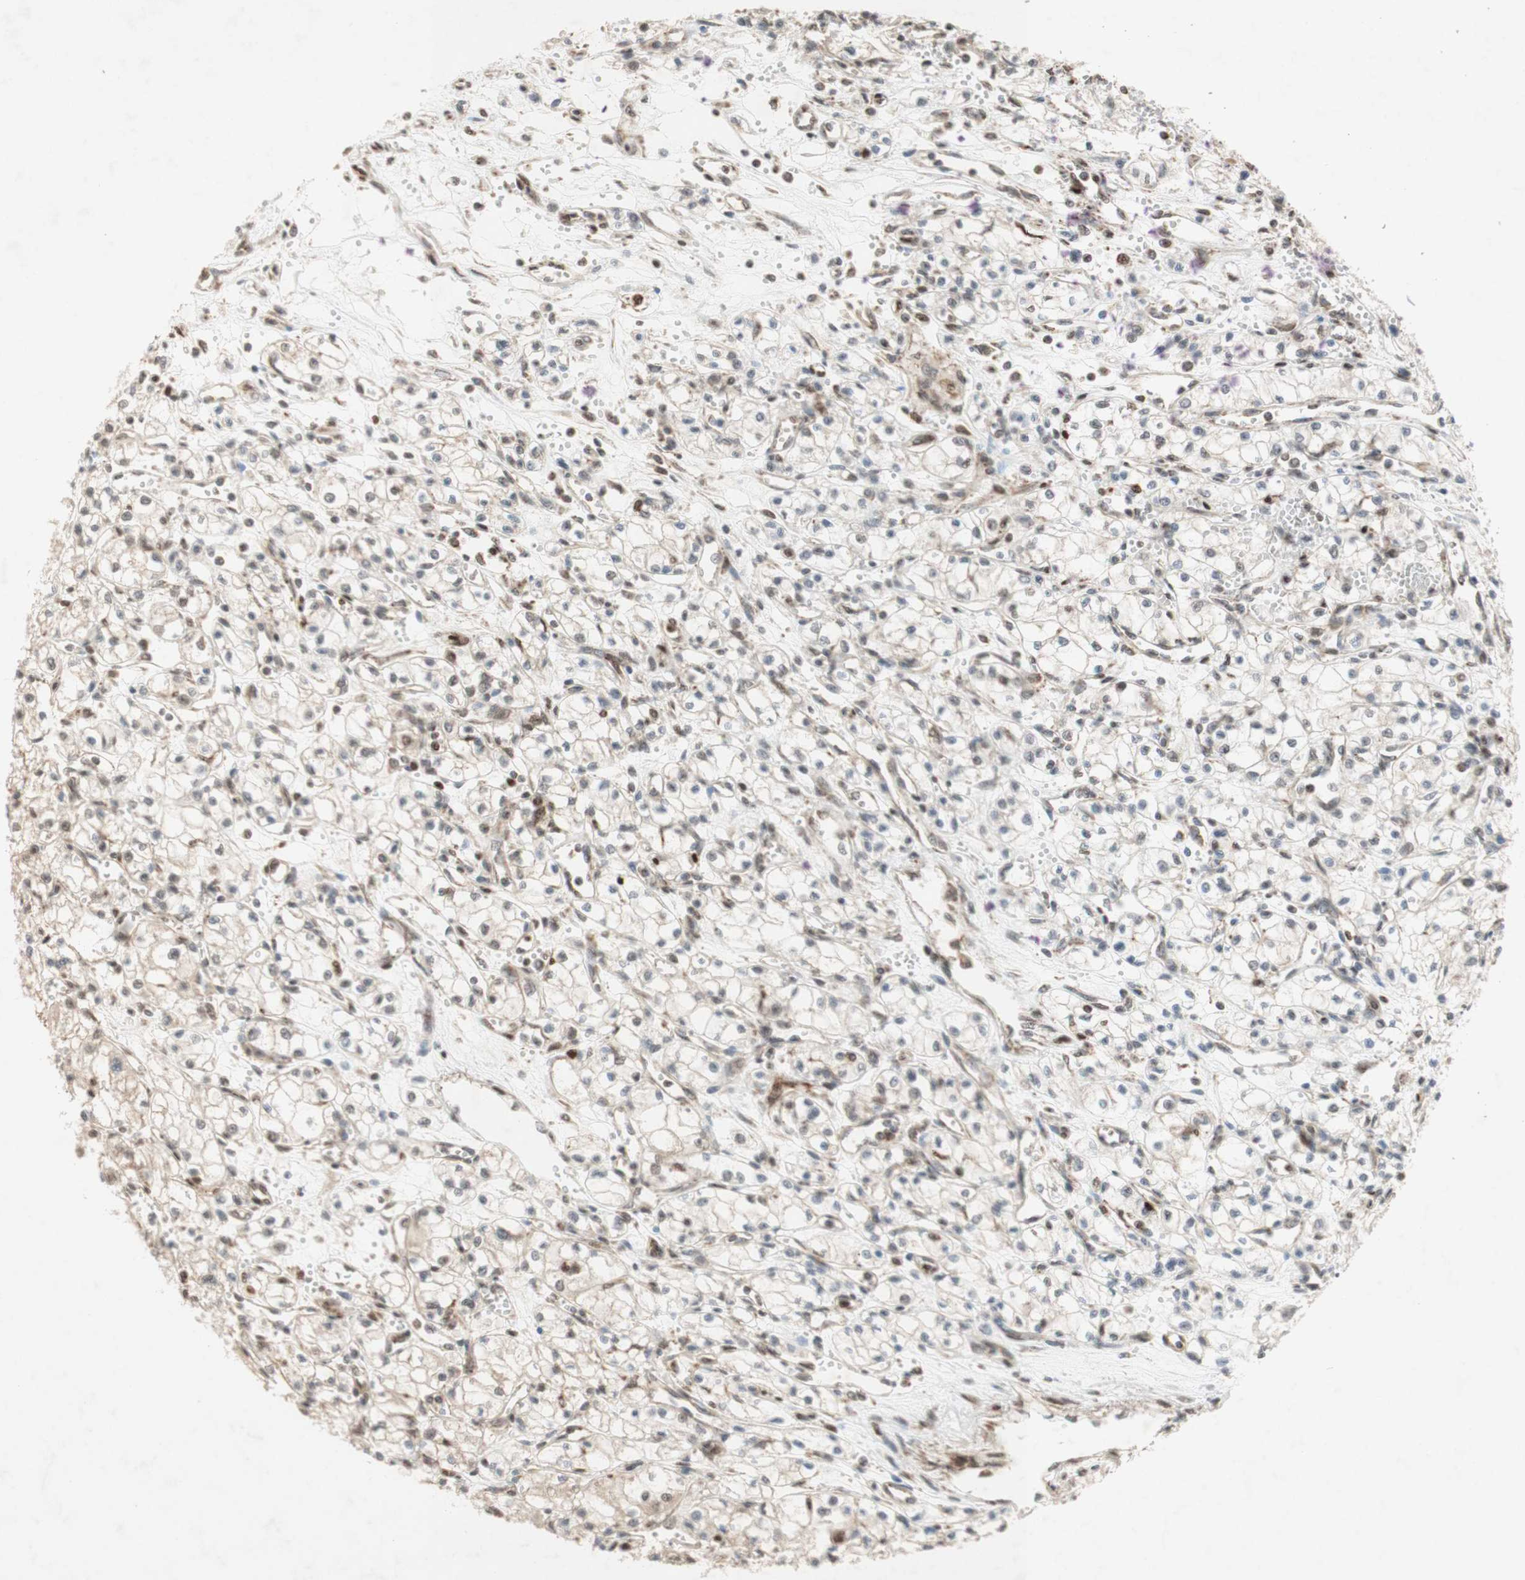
{"staining": {"intensity": "negative", "quantity": "none", "location": "none"}, "tissue": "renal cancer", "cell_type": "Tumor cells", "image_type": "cancer", "snomed": [{"axis": "morphology", "description": "Normal tissue, NOS"}, {"axis": "morphology", "description": "Adenocarcinoma, NOS"}, {"axis": "topography", "description": "Kidney"}], "caption": "This is an immunohistochemistry image of human renal adenocarcinoma. There is no positivity in tumor cells.", "gene": "DNMT3A", "patient": {"sex": "male", "age": 59}}